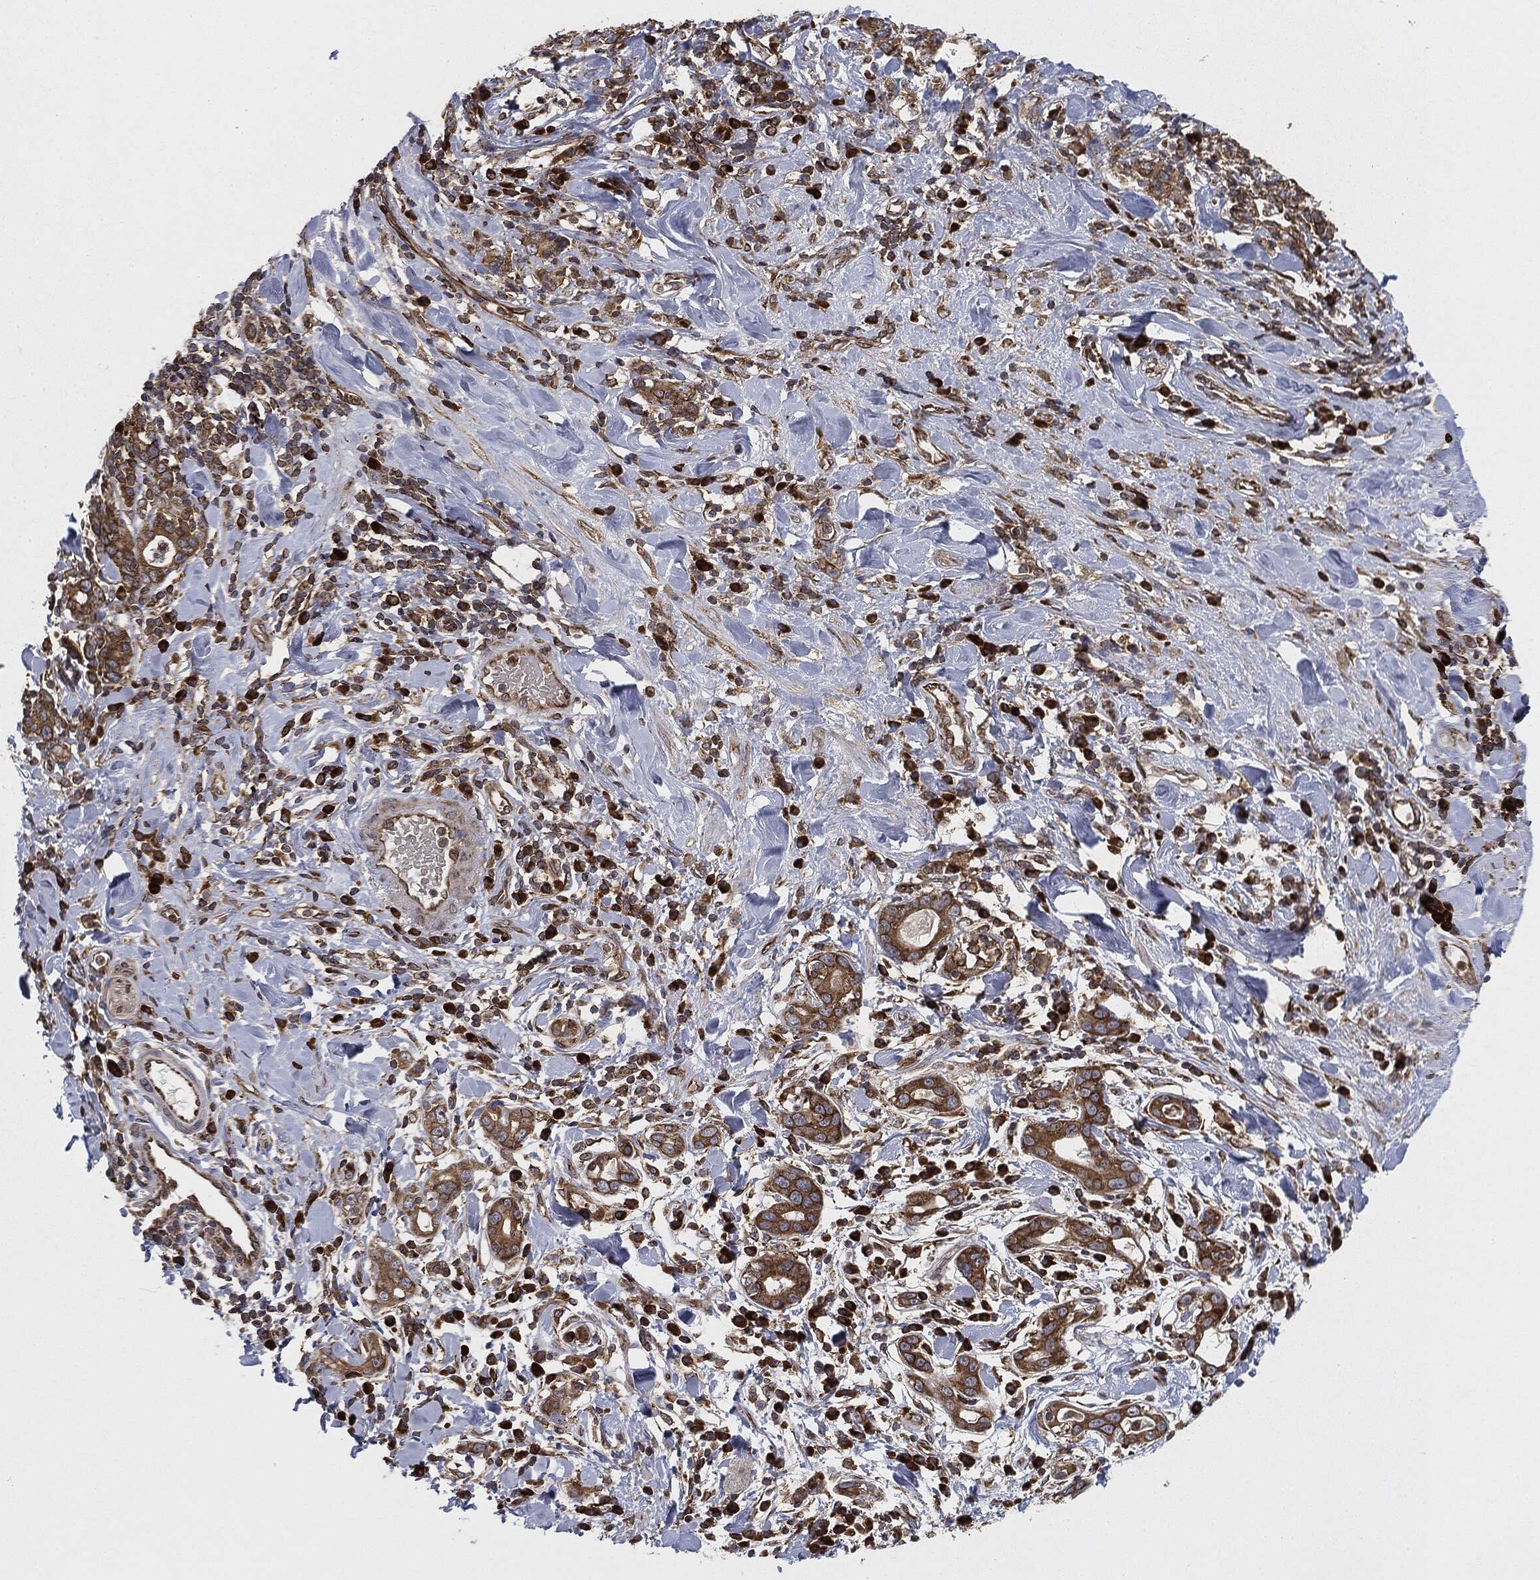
{"staining": {"intensity": "moderate", "quantity": ">75%", "location": "cytoplasmic/membranous"}, "tissue": "stomach cancer", "cell_type": "Tumor cells", "image_type": "cancer", "snomed": [{"axis": "morphology", "description": "Adenocarcinoma, NOS"}, {"axis": "topography", "description": "Stomach"}], "caption": "Protein staining of stomach cancer (adenocarcinoma) tissue displays moderate cytoplasmic/membranous staining in about >75% of tumor cells. (Stains: DAB (3,3'-diaminobenzidine) in brown, nuclei in blue, Microscopy: brightfield microscopy at high magnification).", "gene": "EIF2AK2", "patient": {"sex": "male", "age": 79}}